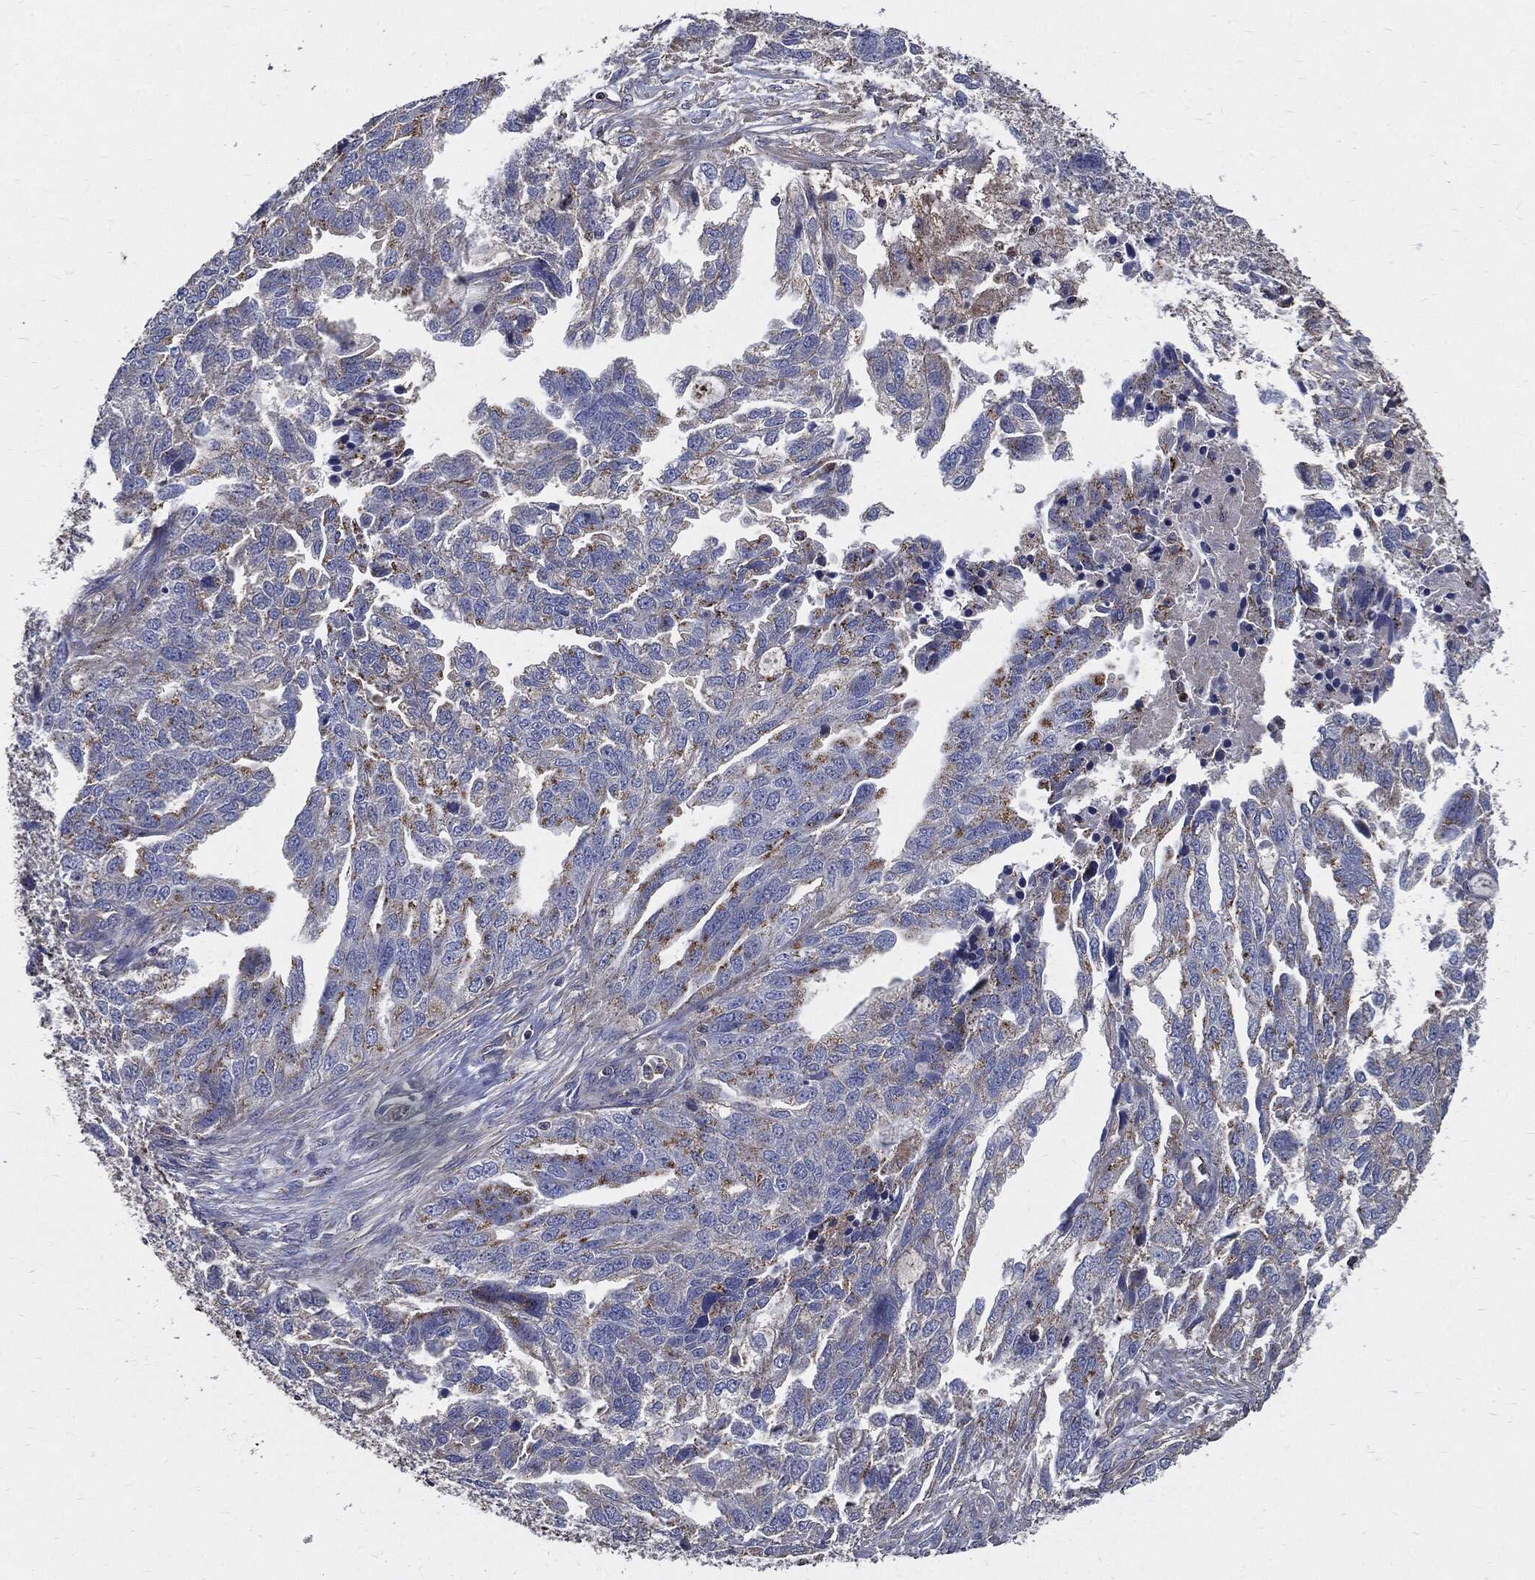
{"staining": {"intensity": "moderate", "quantity": "25%-75%", "location": "cytoplasmic/membranous"}, "tissue": "ovarian cancer", "cell_type": "Tumor cells", "image_type": "cancer", "snomed": [{"axis": "morphology", "description": "Cystadenocarcinoma, serous, NOS"}, {"axis": "topography", "description": "Ovary"}], "caption": "The image shows immunohistochemical staining of ovarian serous cystadenocarcinoma. There is moderate cytoplasmic/membranous positivity is identified in approximately 25%-75% of tumor cells.", "gene": "PDCD6IP", "patient": {"sex": "female", "age": 51}}